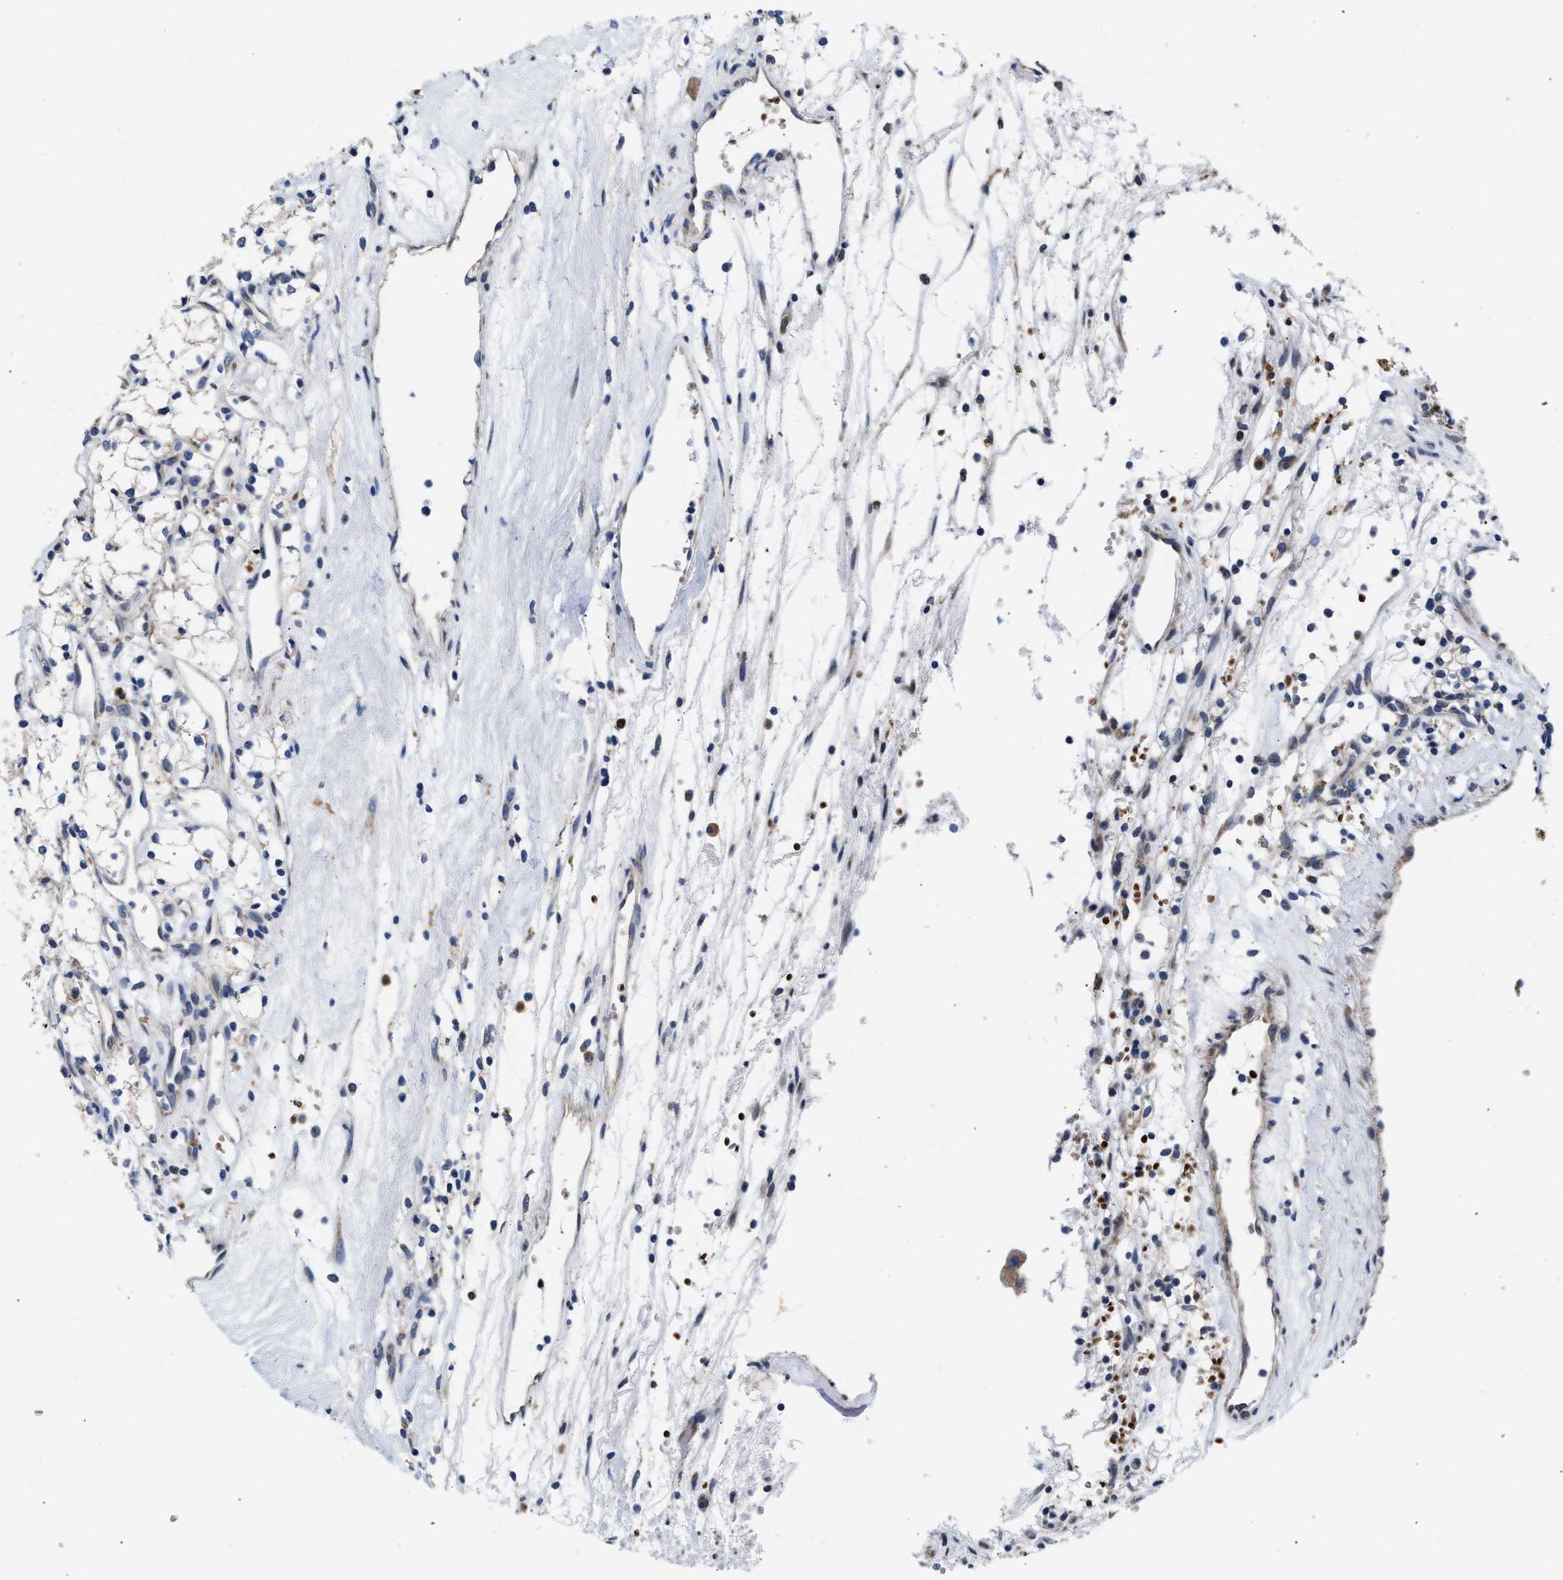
{"staining": {"intensity": "negative", "quantity": "none", "location": "none"}, "tissue": "renal cancer", "cell_type": "Tumor cells", "image_type": "cancer", "snomed": [{"axis": "morphology", "description": "Adenocarcinoma, NOS"}, {"axis": "topography", "description": "Kidney"}], "caption": "A high-resolution image shows immunohistochemistry (IHC) staining of renal cancer, which displays no significant expression in tumor cells.", "gene": "RINT1", "patient": {"sex": "male", "age": 59}}